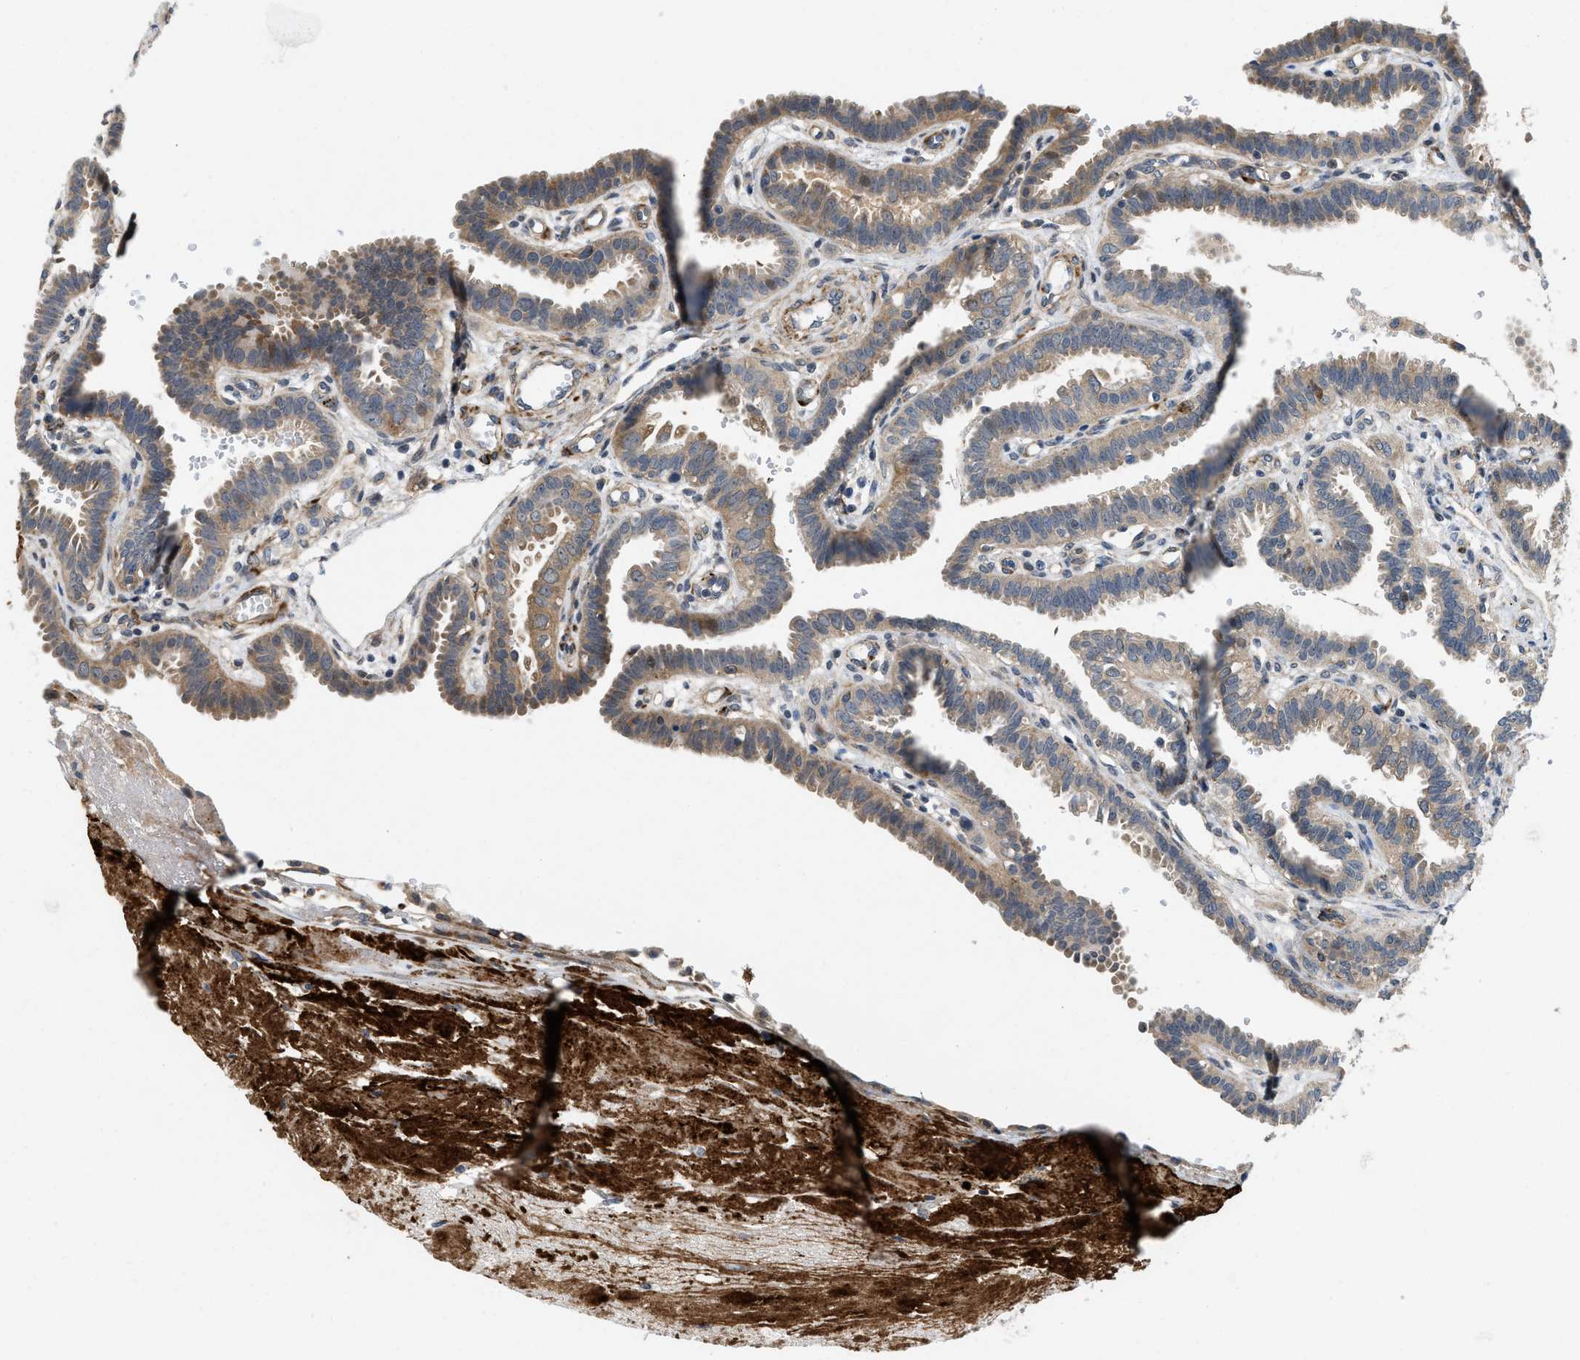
{"staining": {"intensity": "moderate", "quantity": ">75%", "location": "cytoplasmic/membranous"}, "tissue": "fallopian tube", "cell_type": "Glandular cells", "image_type": "normal", "snomed": [{"axis": "morphology", "description": "Normal tissue, NOS"}, {"axis": "topography", "description": "Fallopian tube"}, {"axis": "topography", "description": "Placenta"}], "caption": "IHC staining of benign fallopian tube, which reveals medium levels of moderate cytoplasmic/membranous expression in approximately >75% of glandular cells indicating moderate cytoplasmic/membranous protein staining. The staining was performed using DAB (3,3'-diaminobenzidine) (brown) for protein detection and nuclei were counterstained in hematoxylin (blue).", "gene": "ZNF599", "patient": {"sex": "female", "age": 34}}